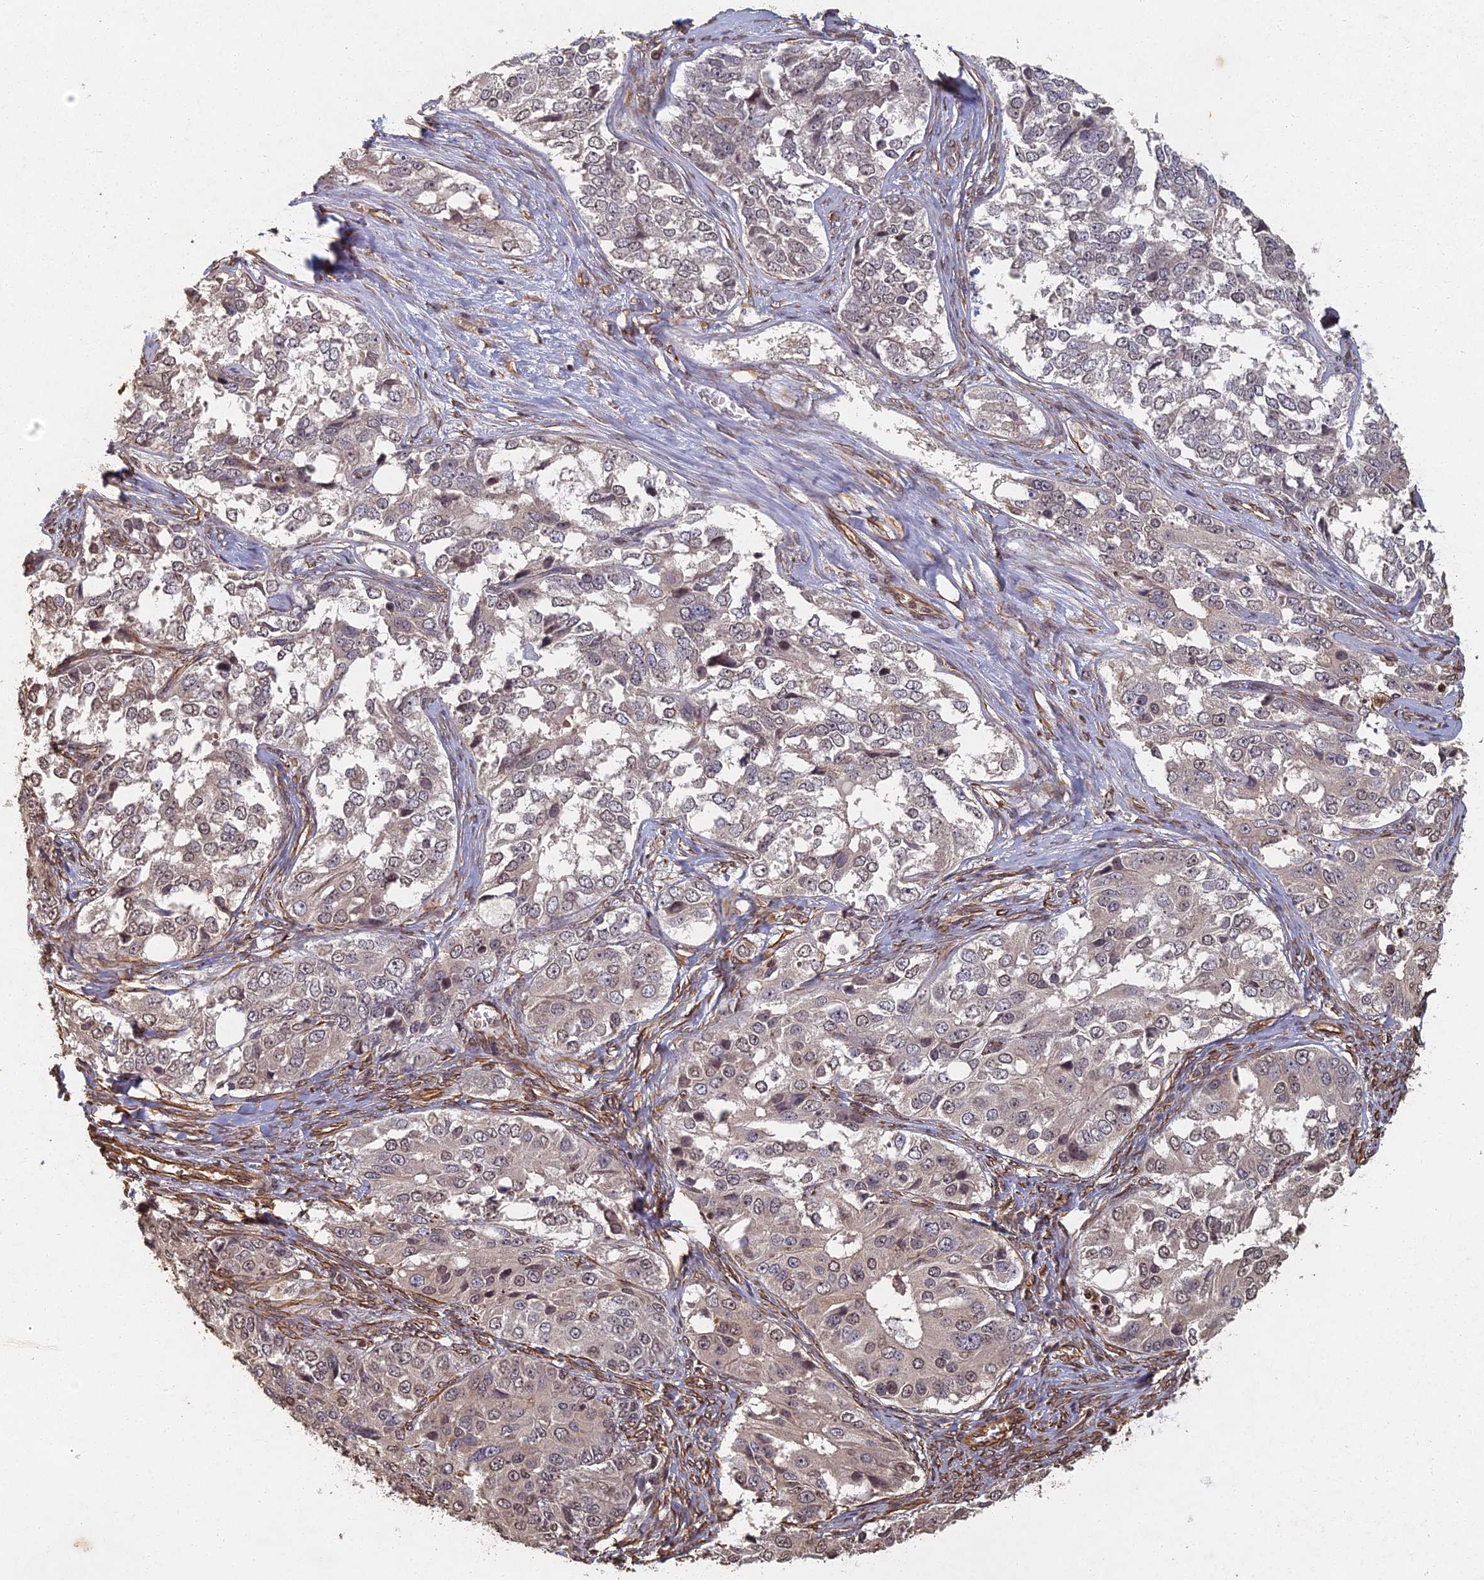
{"staining": {"intensity": "weak", "quantity": "<25%", "location": "nuclear"}, "tissue": "ovarian cancer", "cell_type": "Tumor cells", "image_type": "cancer", "snomed": [{"axis": "morphology", "description": "Carcinoma, endometroid"}, {"axis": "topography", "description": "Ovary"}], "caption": "High power microscopy micrograph of an IHC histopathology image of ovarian cancer, revealing no significant positivity in tumor cells.", "gene": "ABCB10", "patient": {"sex": "female", "age": 51}}